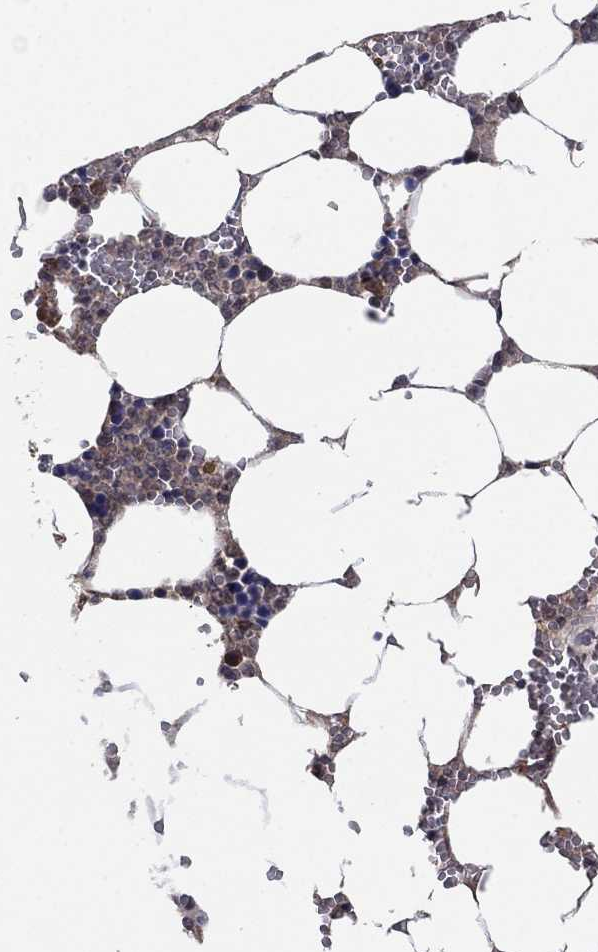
{"staining": {"intensity": "moderate", "quantity": "25%-75%", "location": "cytoplasmic/membranous"}, "tissue": "bone marrow", "cell_type": "Hematopoietic cells", "image_type": "normal", "snomed": [{"axis": "morphology", "description": "Normal tissue, NOS"}, {"axis": "topography", "description": "Bone marrow"}], "caption": "Immunohistochemical staining of unremarkable human bone marrow exhibits 25%-75% levels of moderate cytoplasmic/membranous protein positivity in approximately 25%-75% of hematopoietic cells. (DAB (3,3'-diaminobenzidine) = brown stain, brightfield microscopy at high magnification).", "gene": "RNF114", "patient": {"sex": "female", "age": 64}}